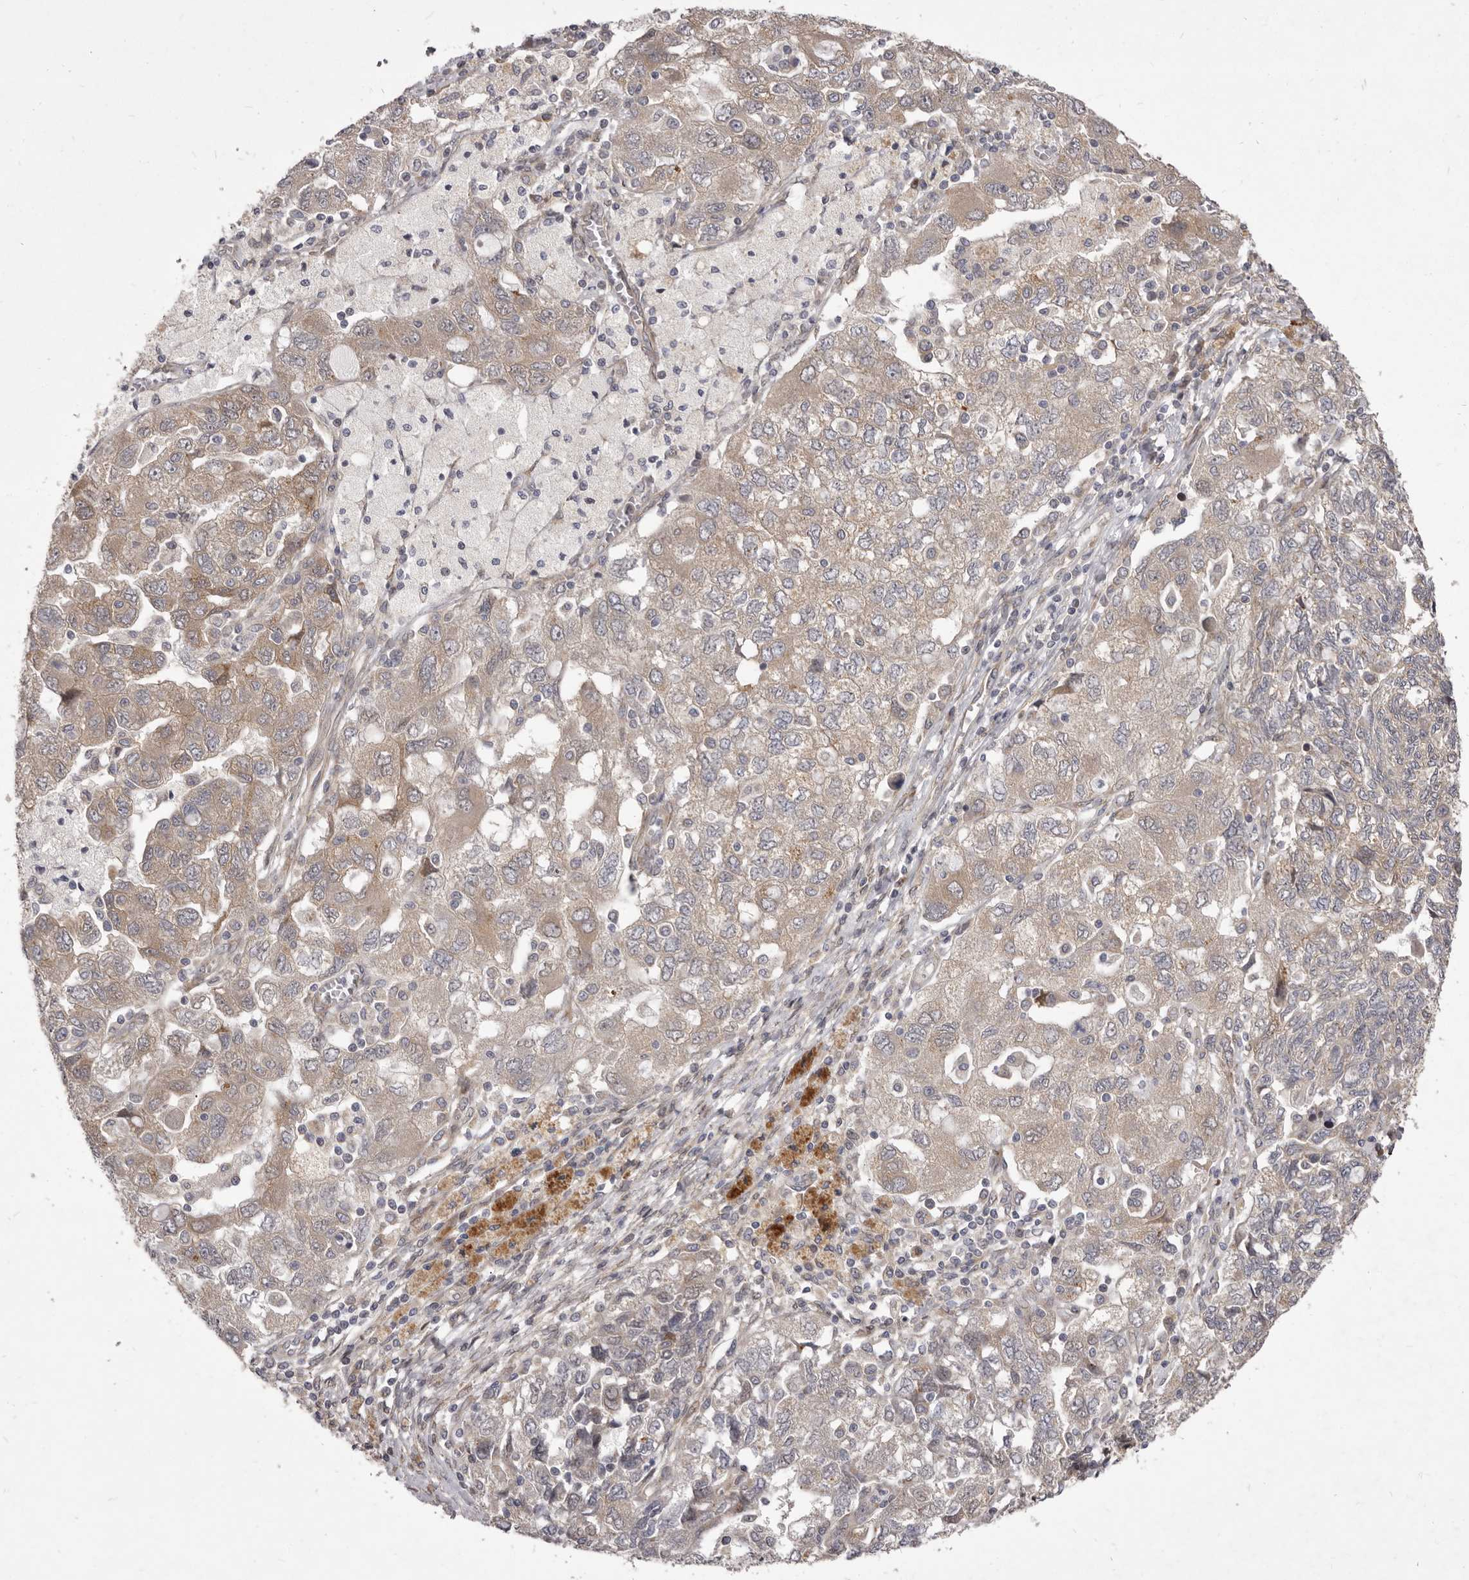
{"staining": {"intensity": "weak", "quantity": ">75%", "location": "cytoplasmic/membranous"}, "tissue": "ovarian cancer", "cell_type": "Tumor cells", "image_type": "cancer", "snomed": [{"axis": "morphology", "description": "Carcinoma, NOS"}, {"axis": "morphology", "description": "Cystadenocarcinoma, serous, NOS"}, {"axis": "topography", "description": "Ovary"}], "caption": "Immunohistochemistry image of ovarian carcinoma stained for a protein (brown), which displays low levels of weak cytoplasmic/membranous positivity in approximately >75% of tumor cells.", "gene": "TBC1D8B", "patient": {"sex": "female", "age": 69}}